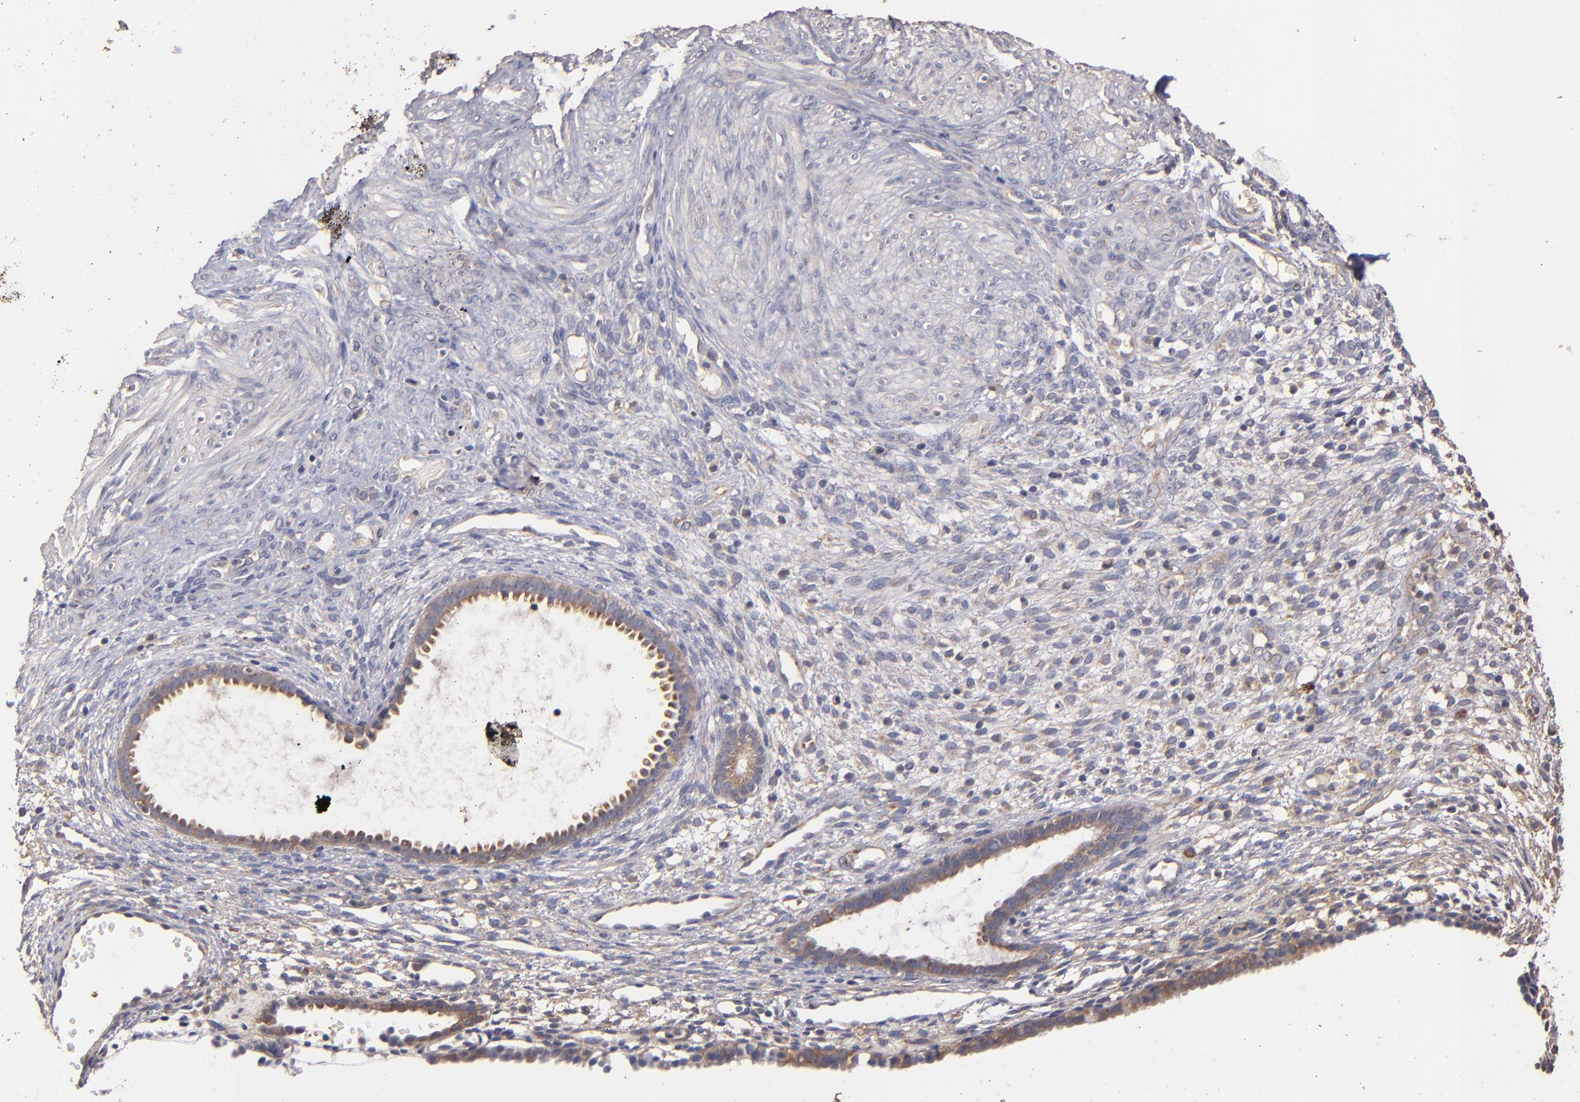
{"staining": {"intensity": "weak", "quantity": "<25%", "location": "cytoplasmic/membranous"}, "tissue": "endometrium", "cell_type": "Cells in endometrial stroma", "image_type": "normal", "snomed": [{"axis": "morphology", "description": "Normal tissue, NOS"}, {"axis": "topography", "description": "Endometrium"}], "caption": "This is an immunohistochemistry (IHC) histopathology image of unremarkable human endometrium. There is no staining in cells in endometrial stroma.", "gene": "UPF3B", "patient": {"sex": "female", "age": 72}}